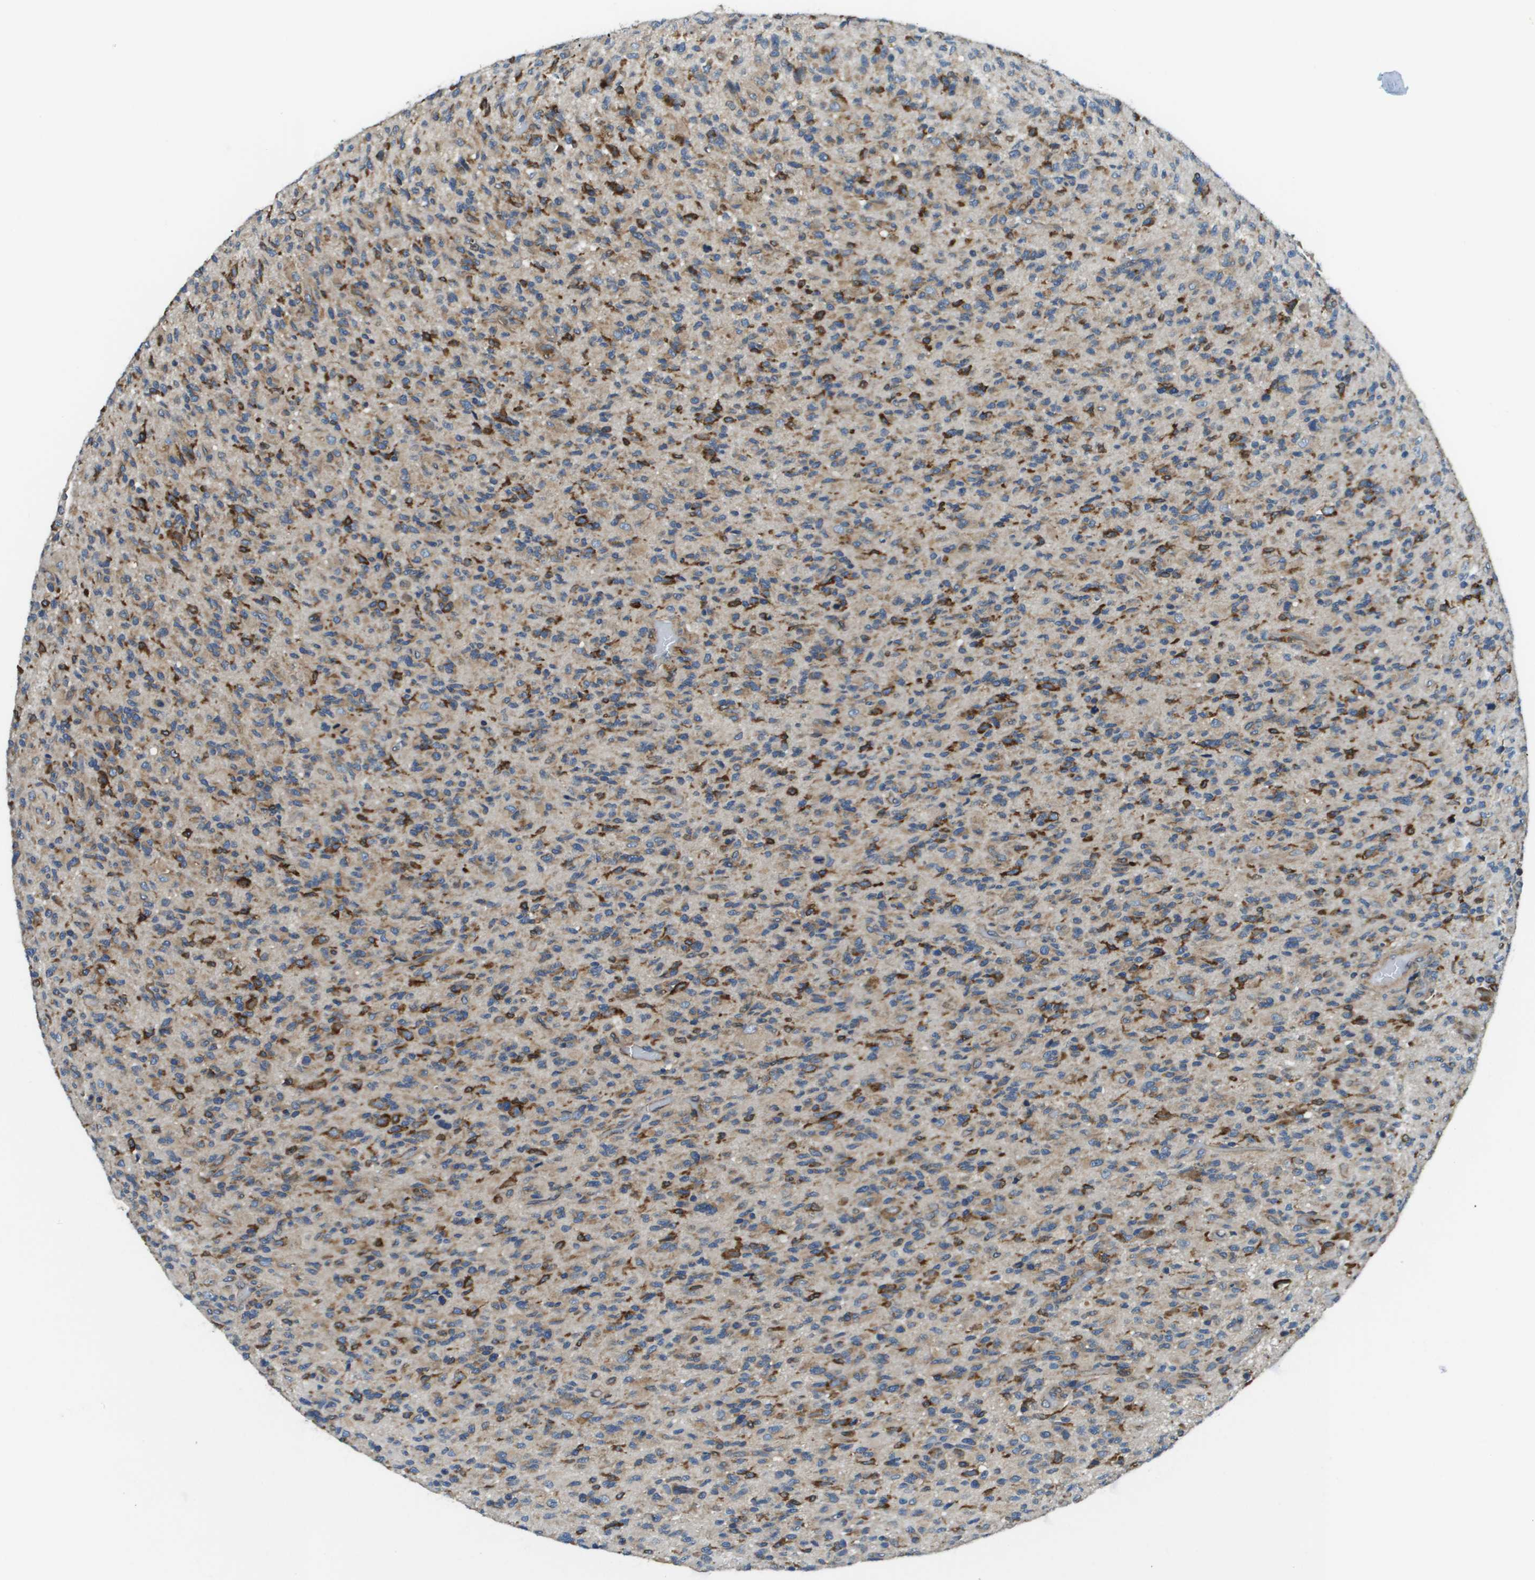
{"staining": {"intensity": "moderate", "quantity": "25%-75%", "location": "cytoplasmic/membranous"}, "tissue": "glioma", "cell_type": "Tumor cells", "image_type": "cancer", "snomed": [{"axis": "morphology", "description": "Glioma, malignant, High grade"}, {"axis": "topography", "description": "Brain"}], "caption": "Brown immunohistochemical staining in glioma displays moderate cytoplasmic/membranous positivity in about 25%-75% of tumor cells.", "gene": "CNPY3", "patient": {"sex": "male", "age": 71}}